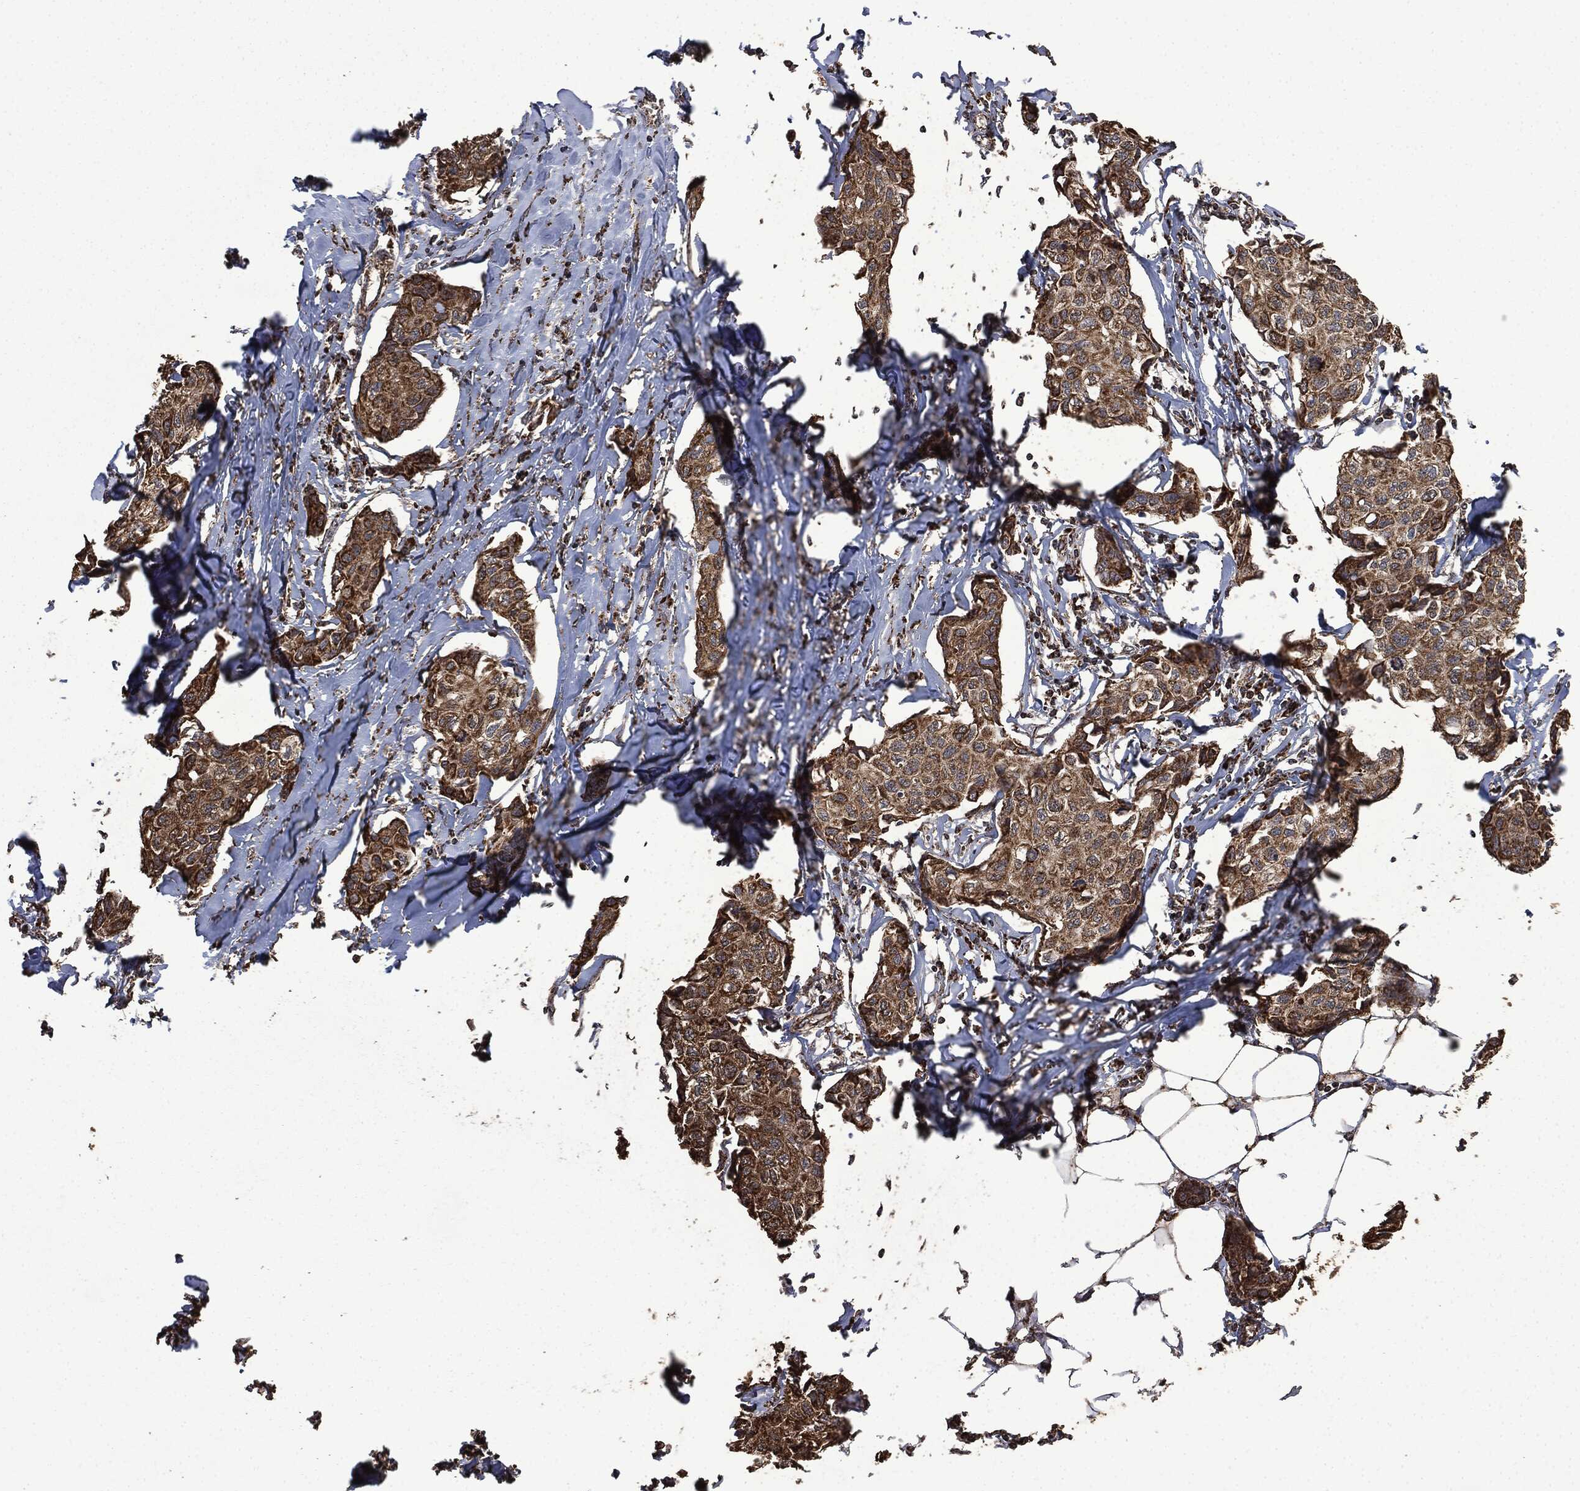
{"staining": {"intensity": "strong", "quantity": "25%-75%", "location": "cytoplasmic/membranous"}, "tissue": "breast cancer", "cell_type": "Tumor cells", "image_type": "cancer", "snomed": [{"axis": "morphology", "description": "Duct carcinoma"}, {"axis": "topography", "description": "Breast"}], "caption": "Breast cancer stained with DAB immunohistochemistry (IHC) exhibits high levels of strong cytoplasmic/membranous staining in approximately 25%-75% of tumor cells.", "gene": "LIG3", "patient": {"sex": "female", "age": 80}}